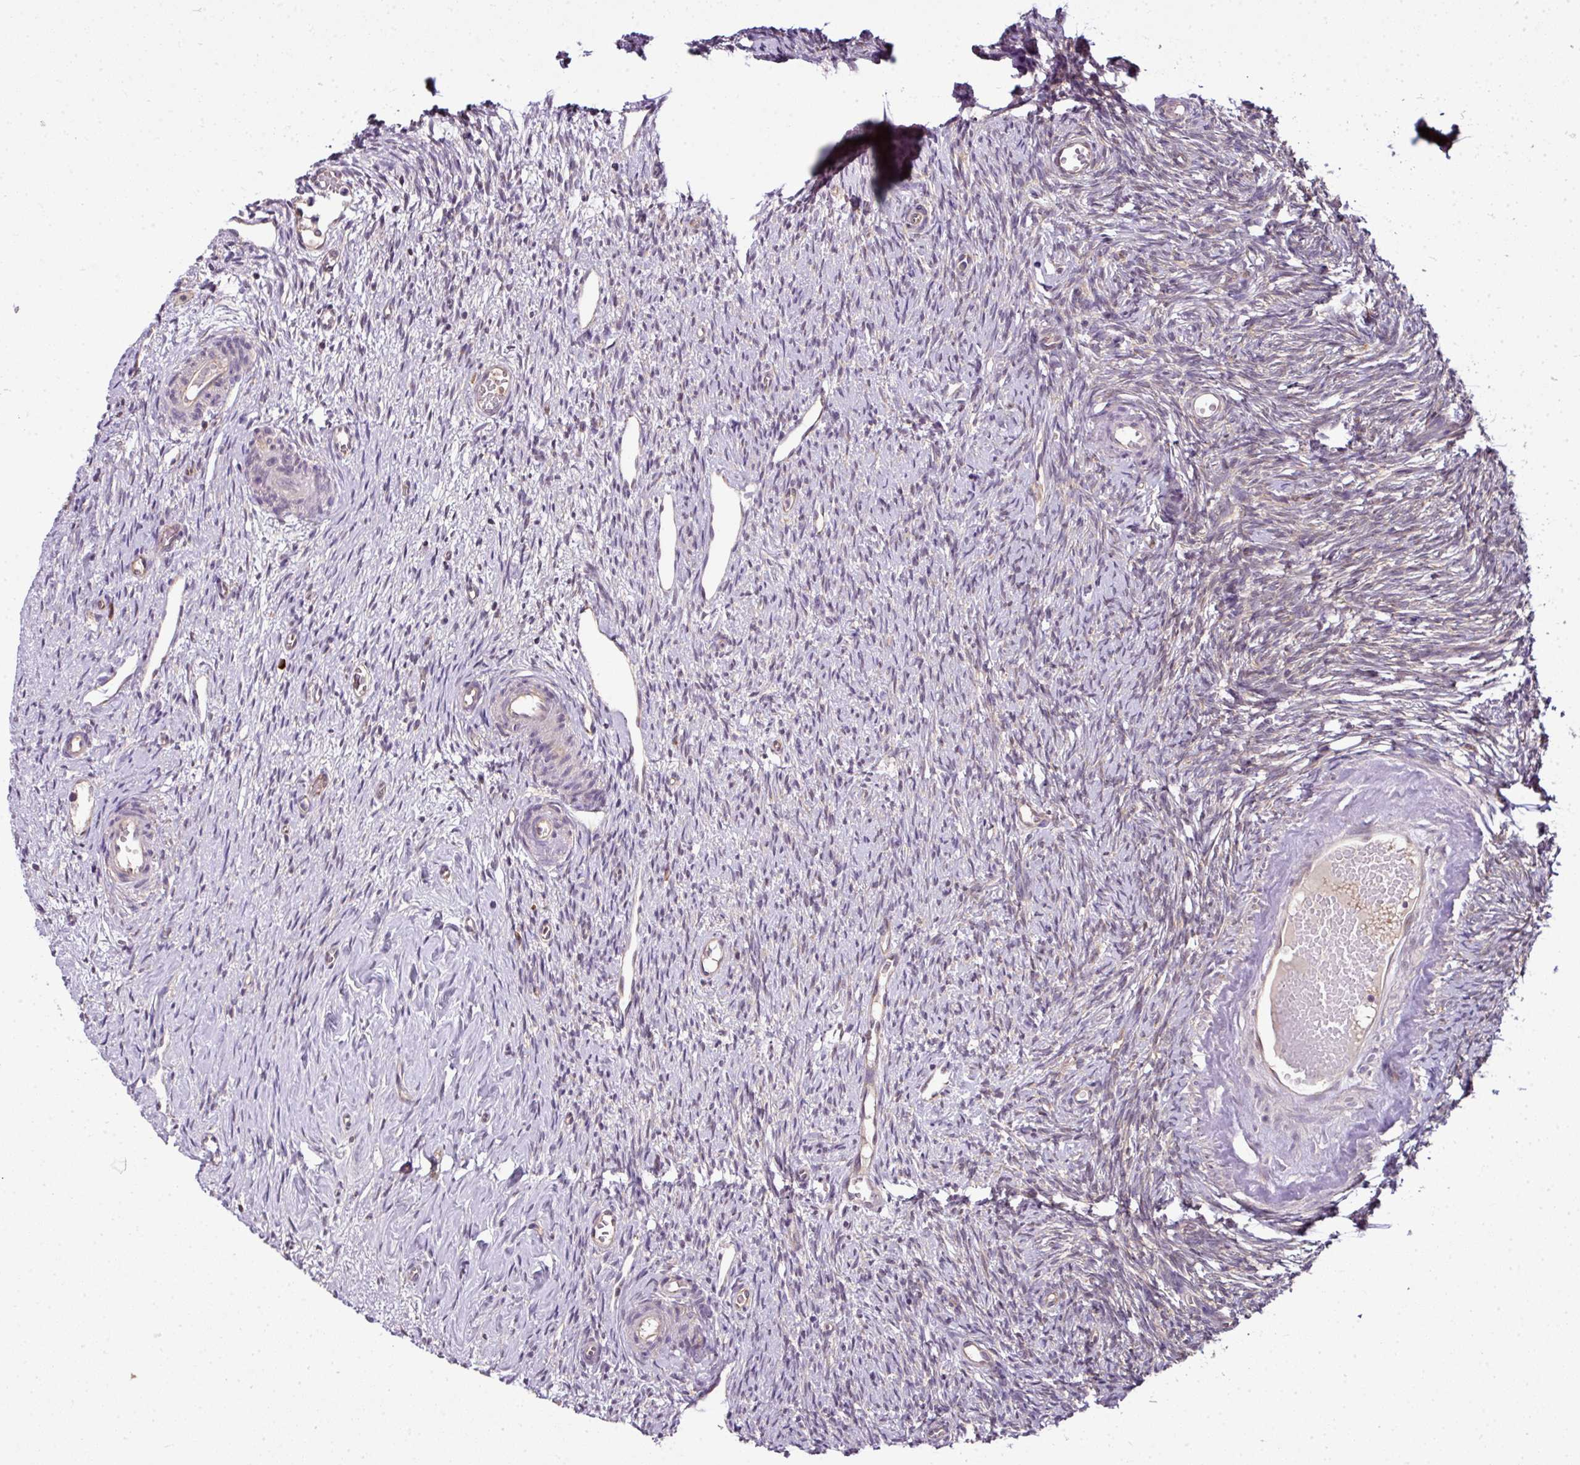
{"staining": {"intensity": "moderate", "quantity": "<25%", "location": "cytoplasmic/membranous"}, "tissue": "ovary", "cell_type": "Ovarian stroma cells", "image_type": "normal", "snomed": [{"axis": "morphology", "description": "Normal tissue, NOS"}, {"axis": "topography", "description": "Ovary"}], "caption": "Immunohistochemistry of benign ovary reveals low levels of moderate cytoplasmic/membranous staining in approximately <25% of ovarian stroma cells.", "gene": "RBM14", "patient": {"sex": "female", "age": 51}}